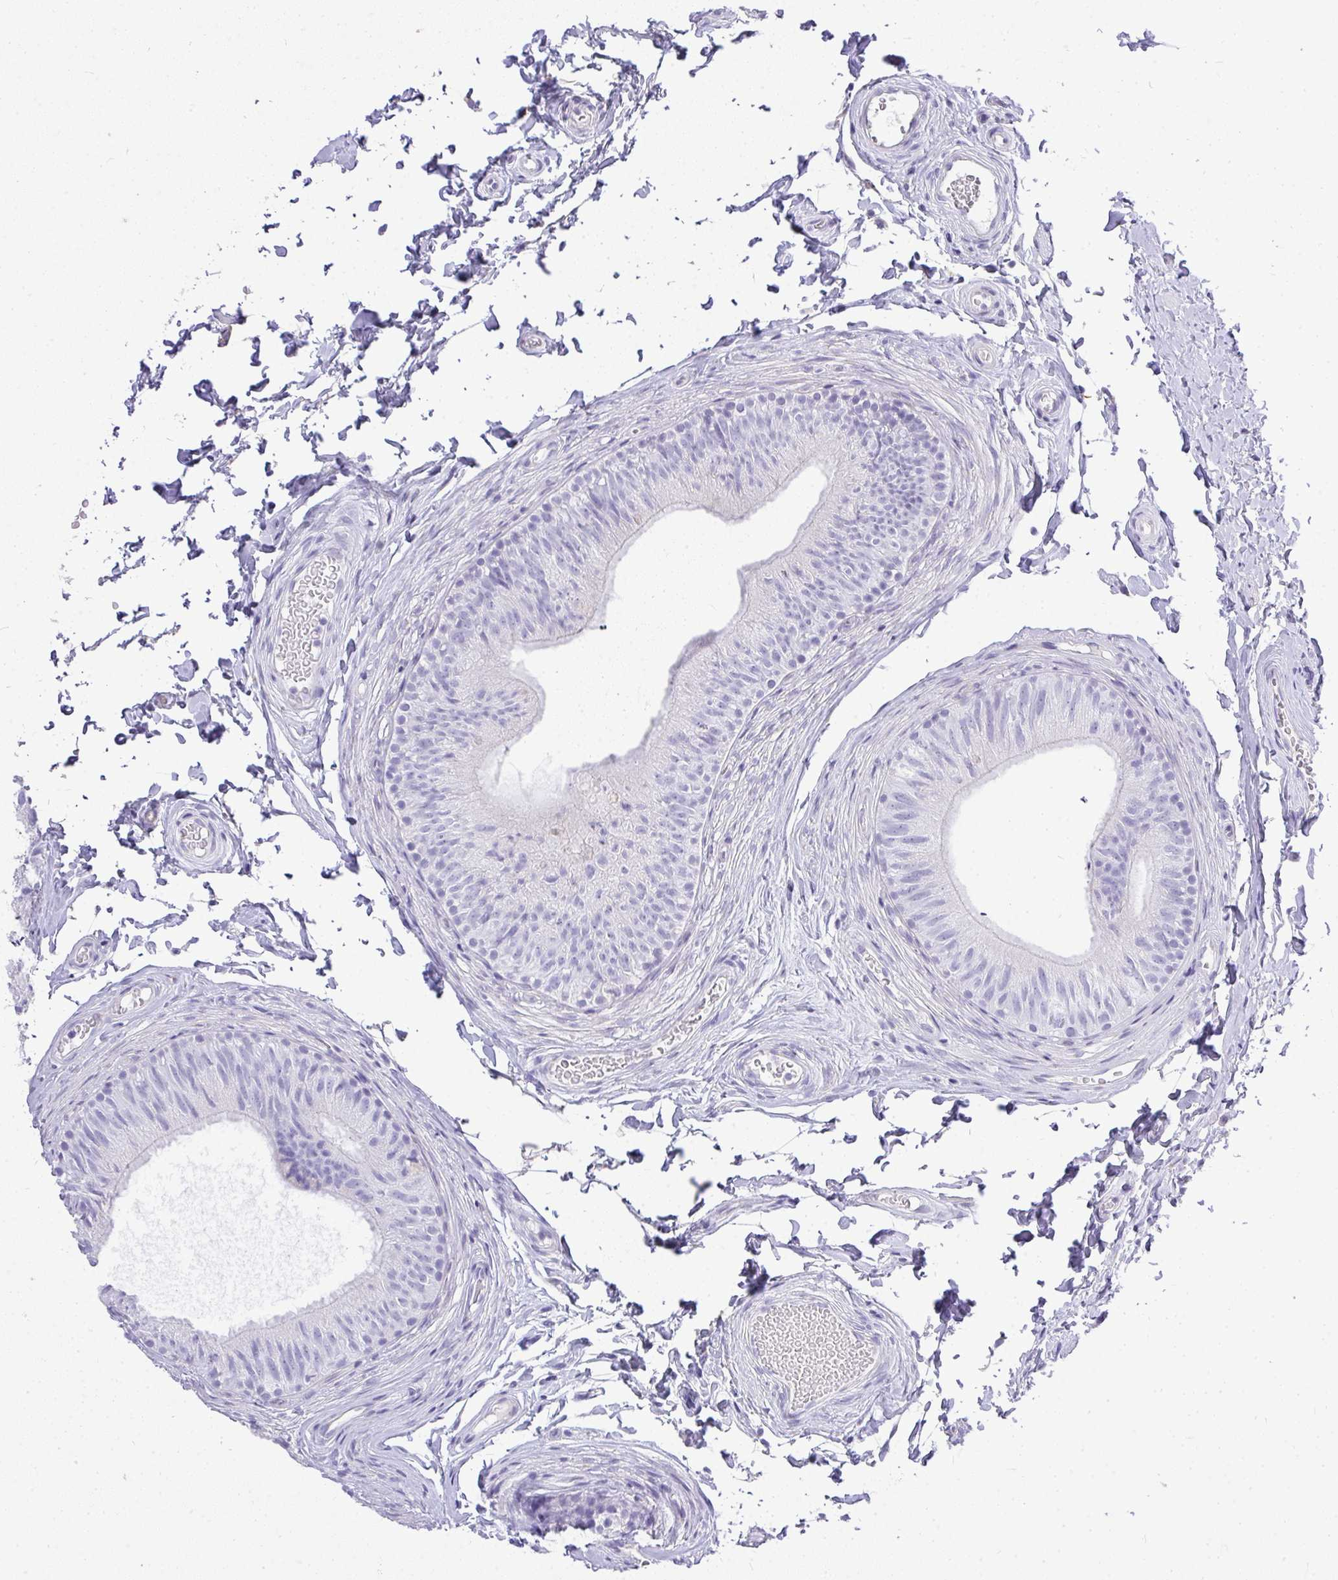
{"staining": {"intensity": "negative", "quantity": "none", "location": "none"}, "tissue": "epididymis", "cell_type": "Glandular cells", "image_type": "normal", "snomed": [{"axis": "morphology", "description": "Normal tissue, NOS"}, {"axis": "topography", "description": "Epididymis, spermatic cord, NOS"}, {"axis": "topography", "description": "Epididymis"}, {"axis": "topography", "description": "Peripheral nerve tissue"}], "caption": "IHC of unremarkable human epididymis demonstrates no staining in glandular cells. Nuclei are stained in blue.", "gene": "PLPPR3", "patient": {"sex": "male", "age": 29}}